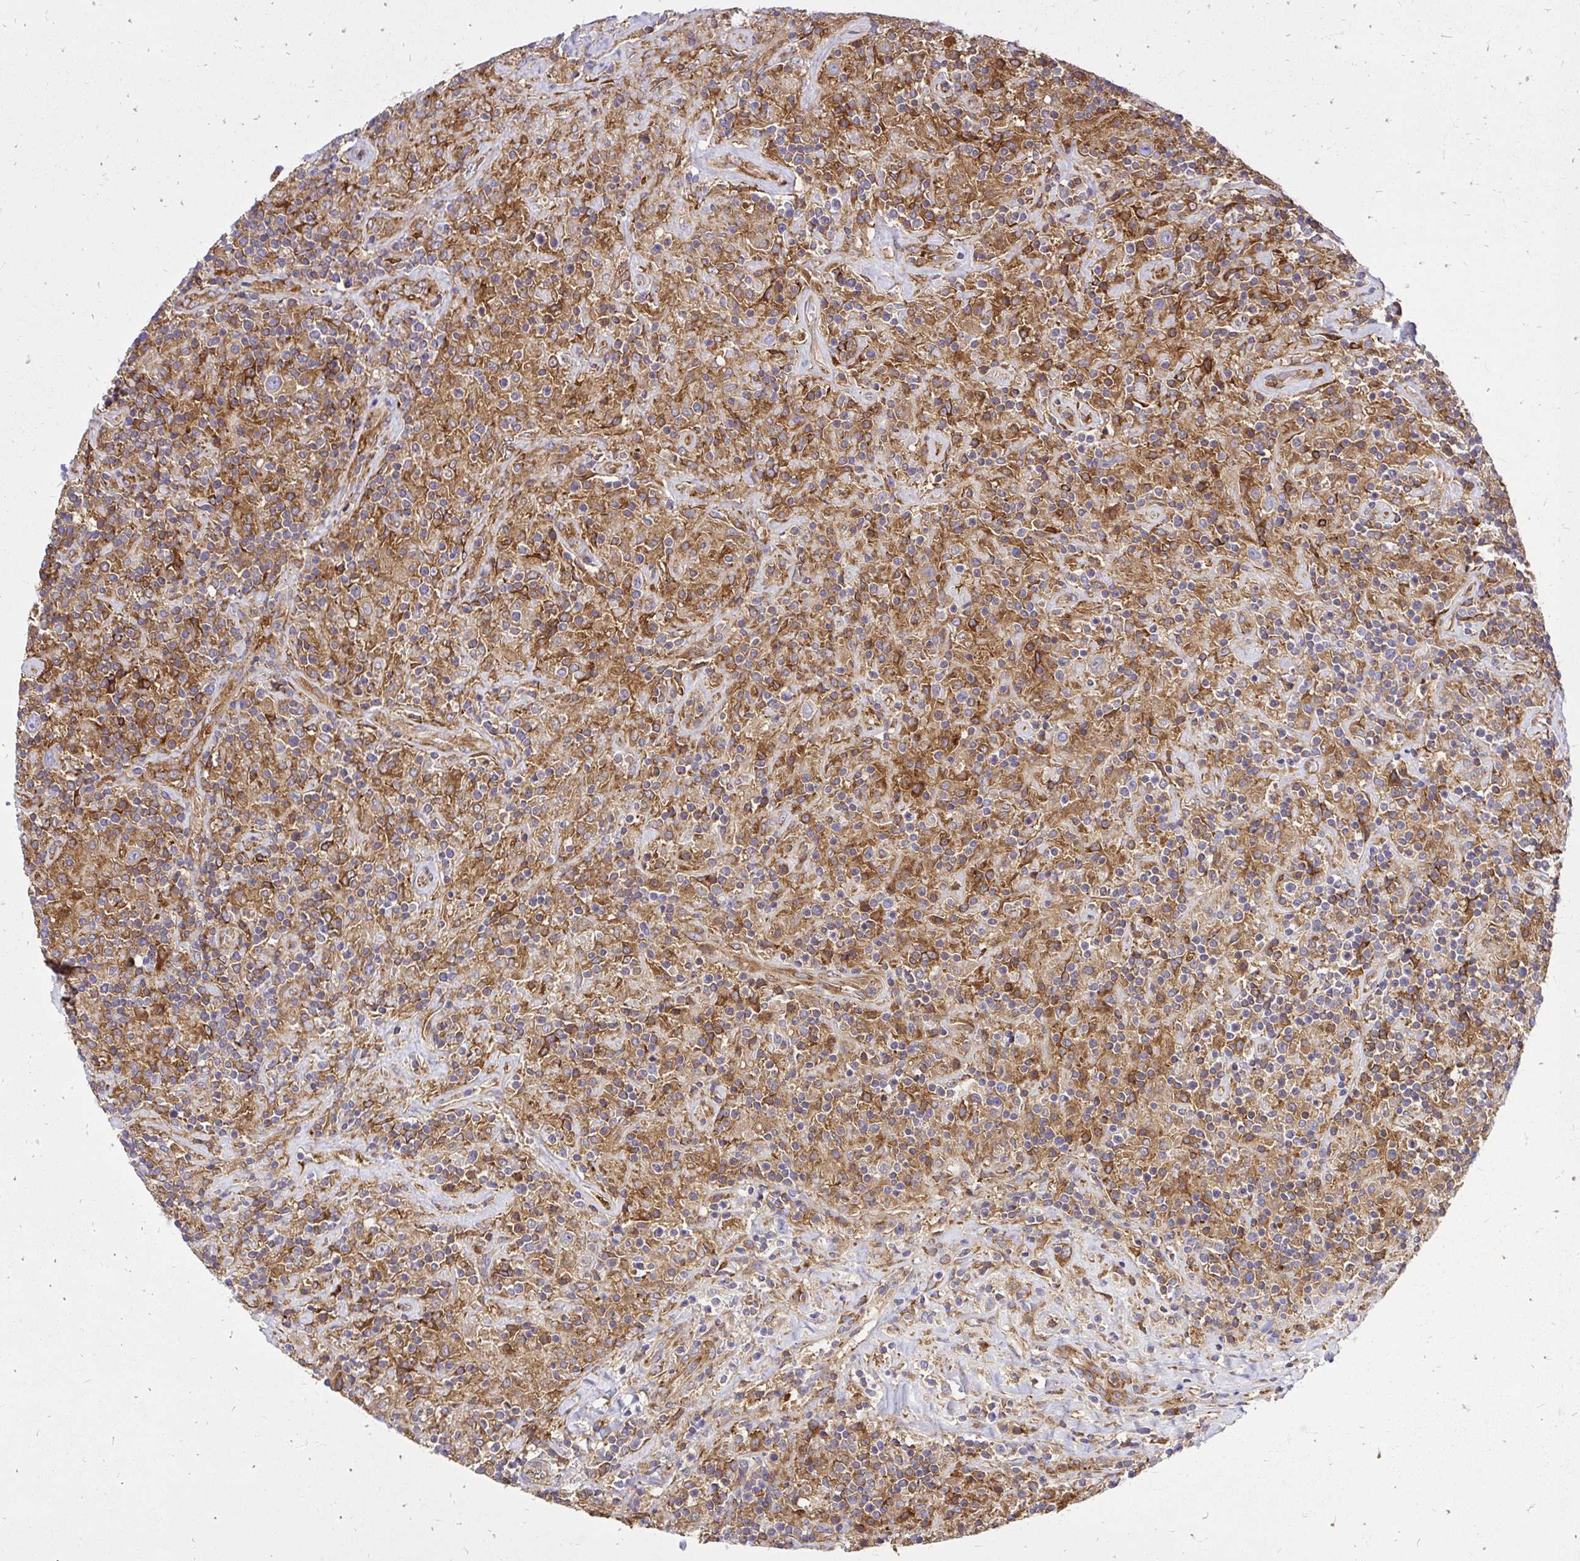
{"staining": {"intensity": "negative", "quantity": "none", "location": "none"}, "tissue": "lymphoma", "cell_type": "Tumor cells", "image_type": "cancer", "snomed": [{"axis": "morphology", "description": "Hodgkin's disease, NOS"}, {"axis": "topography", "description": "Lymph node"}], "caption": "This image is of lymphoma stained with IHC to label a protein in brown with the nuclei are counter-stained blue. There is no staining in tumor cells. (DAB immunohistochemistry (IHC) visualized using brightfield microscopy, high magnification).", "gene": "ABCB10", "patient": {"sex": "male", "age": 70}}